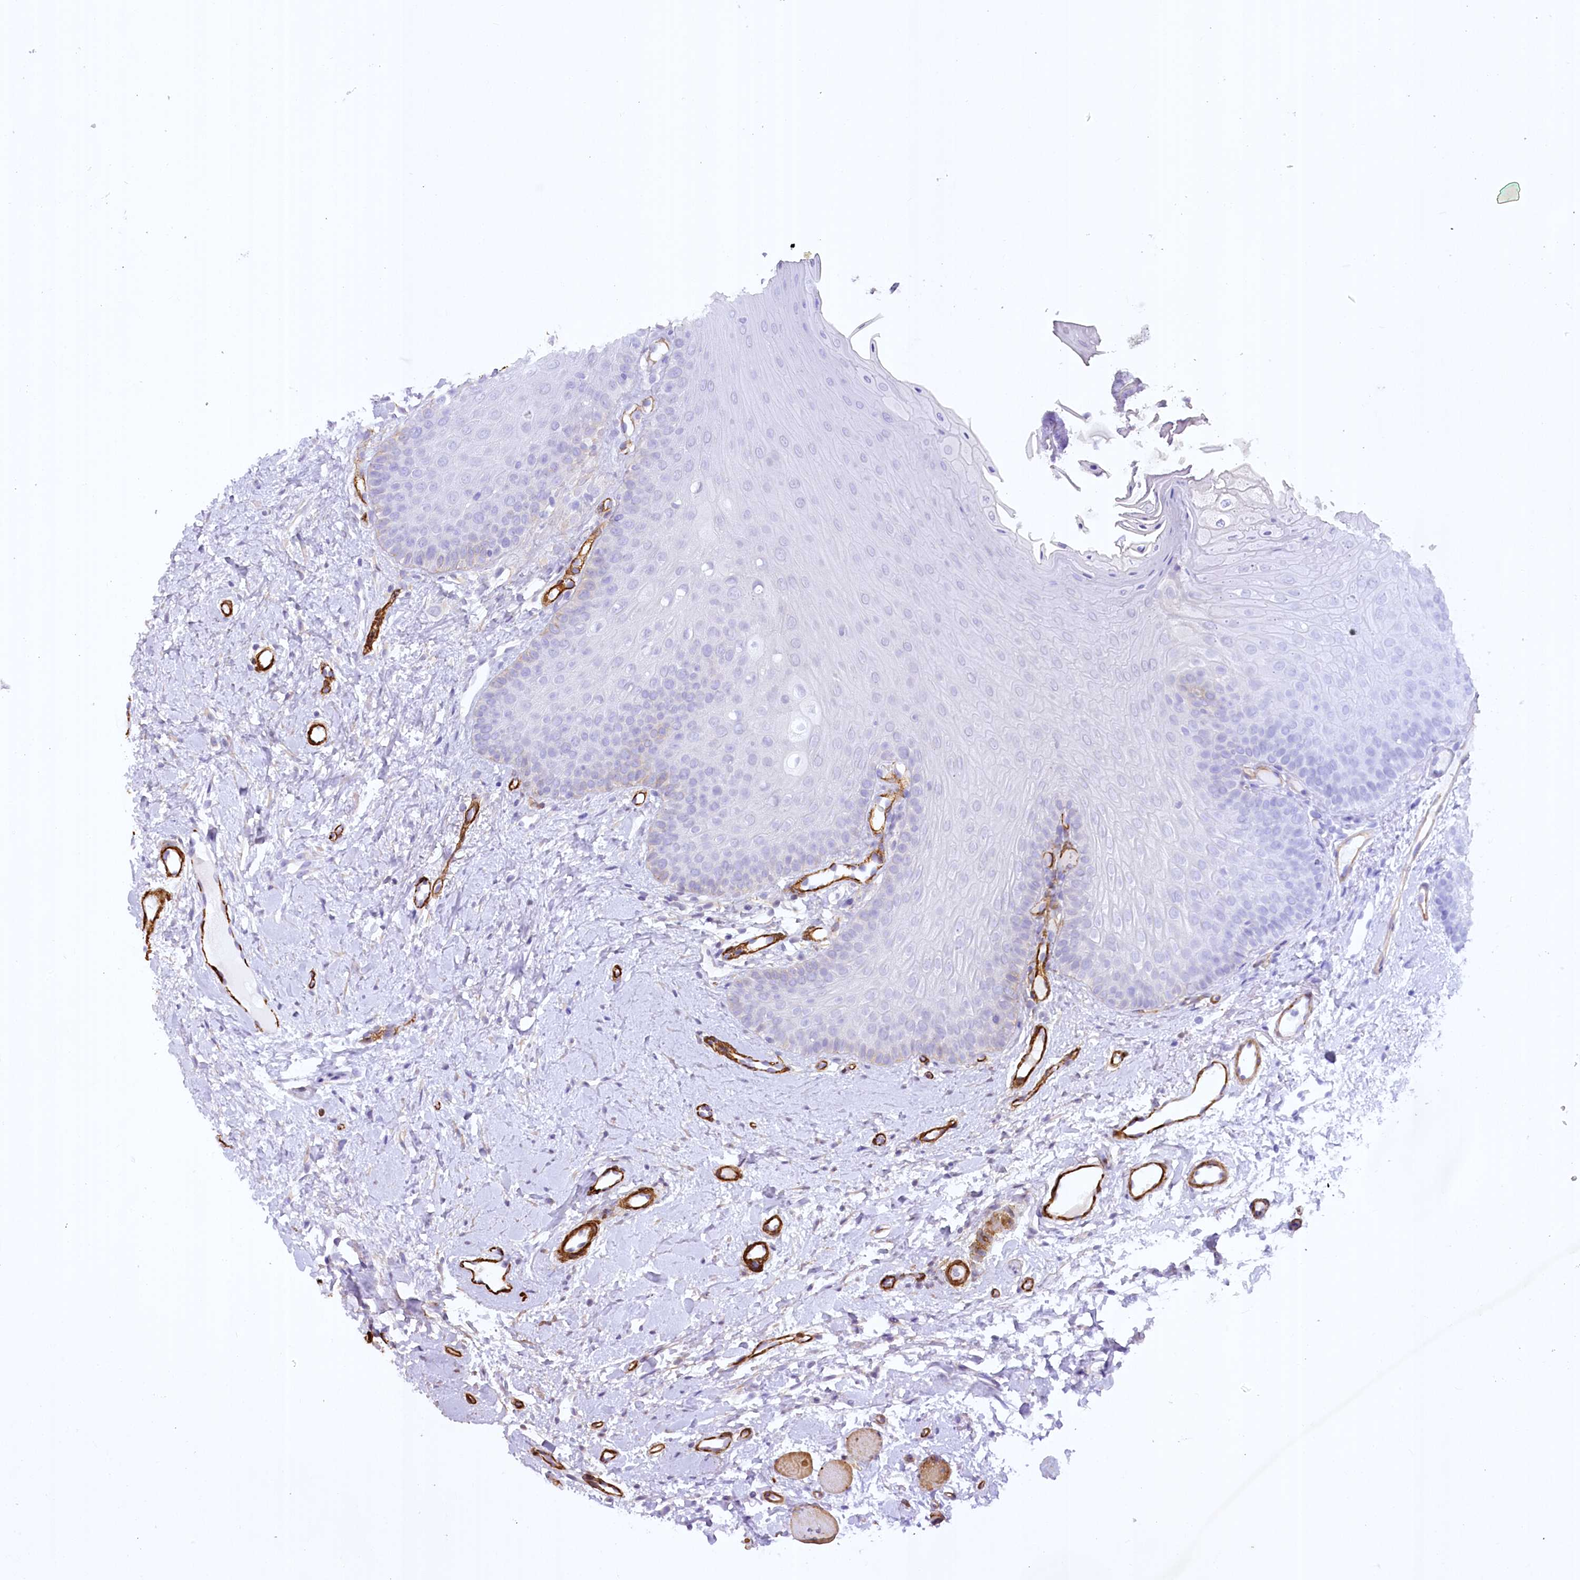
{"staining": {"intensity": "moderate", "quantity": "<25%", "location": "cytoplasmic/membranous"}, "tissue": "oral mucosa", "cell_type": "Squamous epithelial cells", "image_type": "normal", "snomed": [{"axis": "morphology", "description": "Normal tissue, NOS"}, {"axis": "topography", "description": "Oral tissue"}], "caption": "Oral mucosa stained with immunohistochemistry (IHC) demonstrates moderate cytoplasmic/membranous staining in approximately <25% of squamous epithelial cells.", "gene": "SYNPO2", "patient": {"sex": "female", "age": 68}}